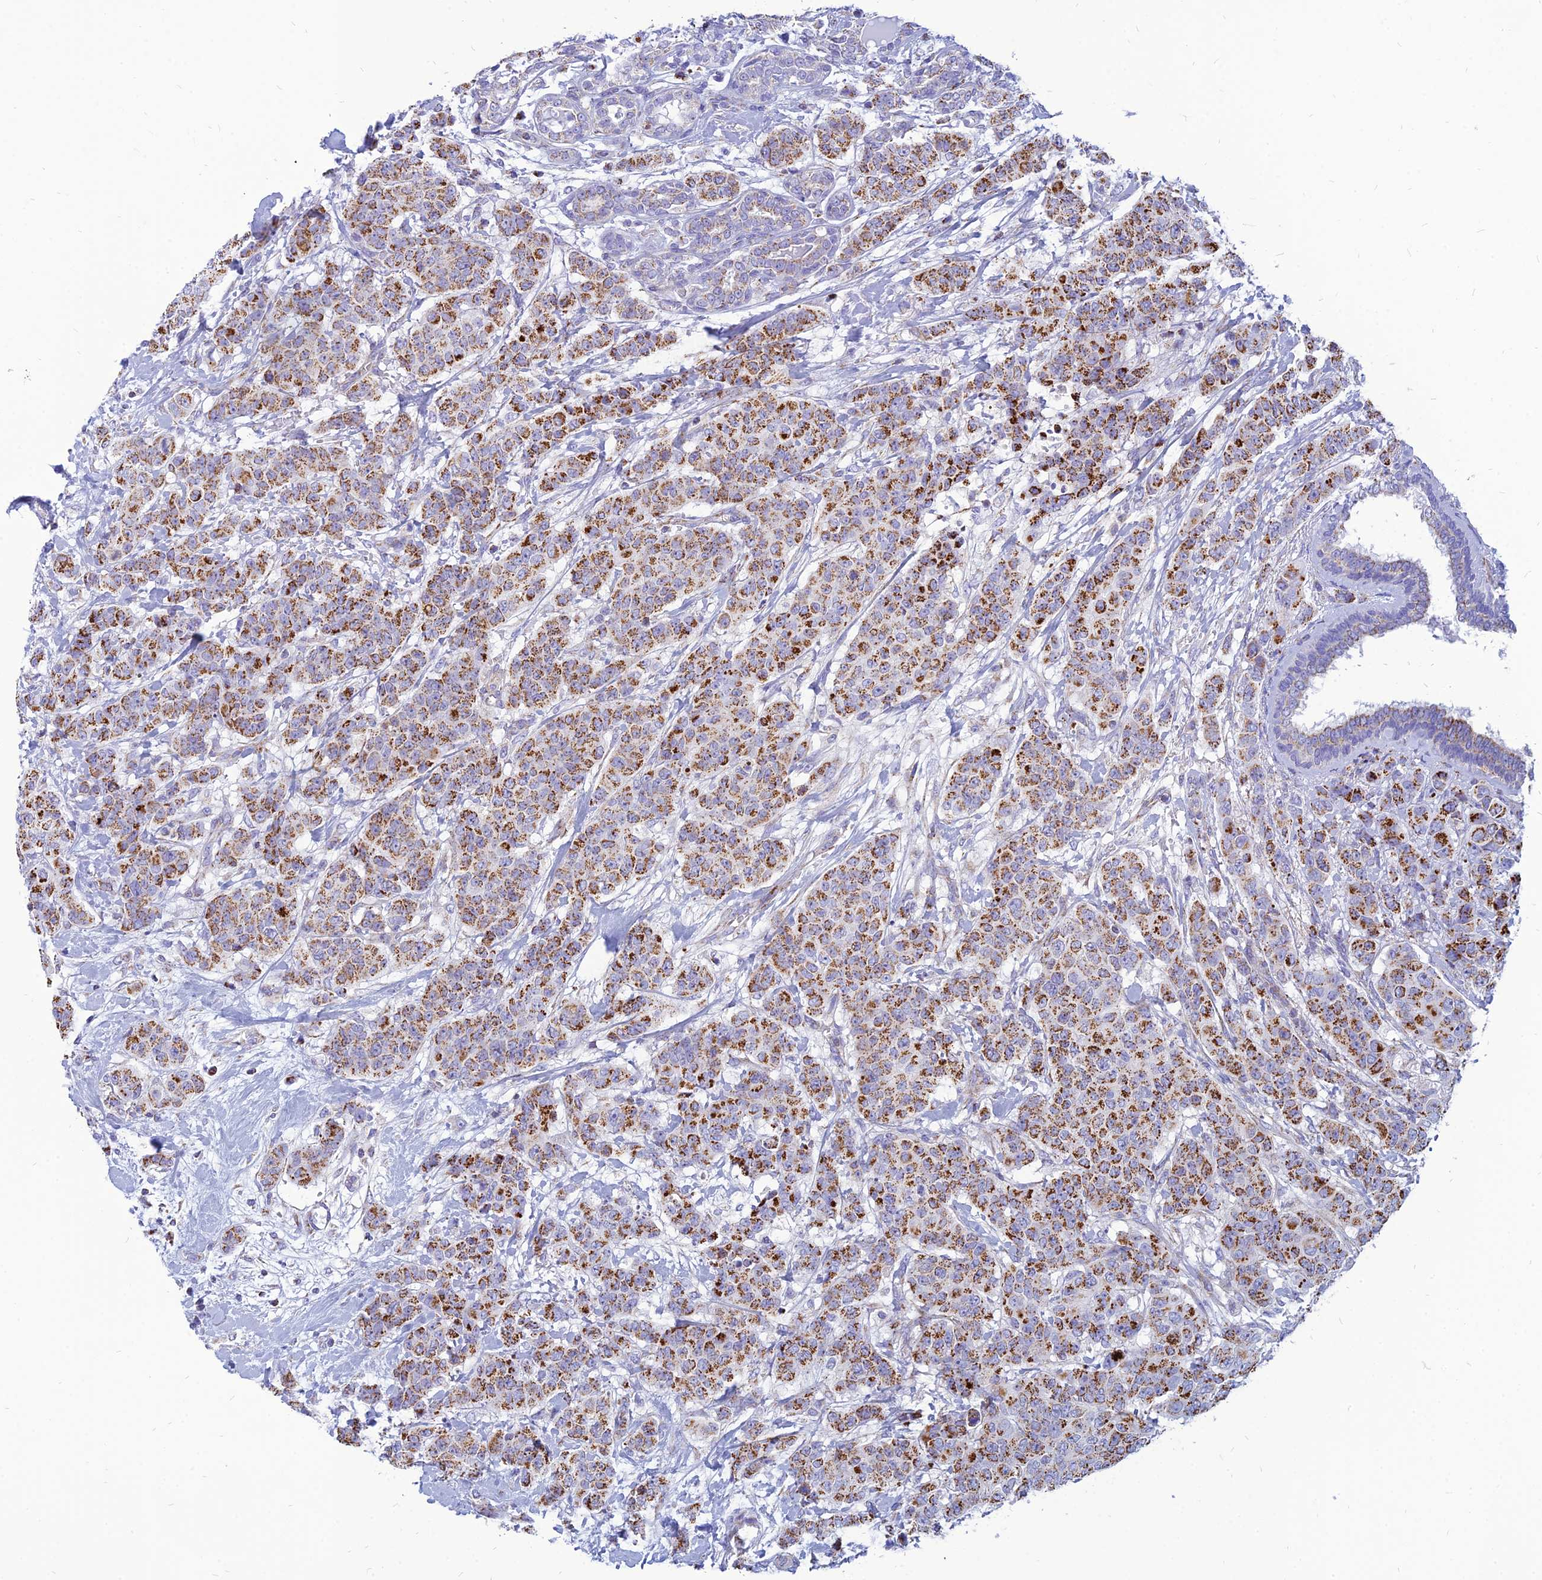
{"staining": {"intensity": "moderate", "quantity": ">75%", "location": "cytoplasmic/membranous"}, "tissue": "breast cancer", "cell_type": "Tumor cells", "image_type": "cancer", "snomed": [{"axis": "morphology", "description": "Duct carcinoma"}, {"axis": "topography", "description": "Breast"}], "caption": "Breast cancer tissue demonstrates moderate cytoplasmic/membranous staining in about >75% of tumor cells", "gene": "PACC1", "patient": {"sex": "female", "age": 40}}